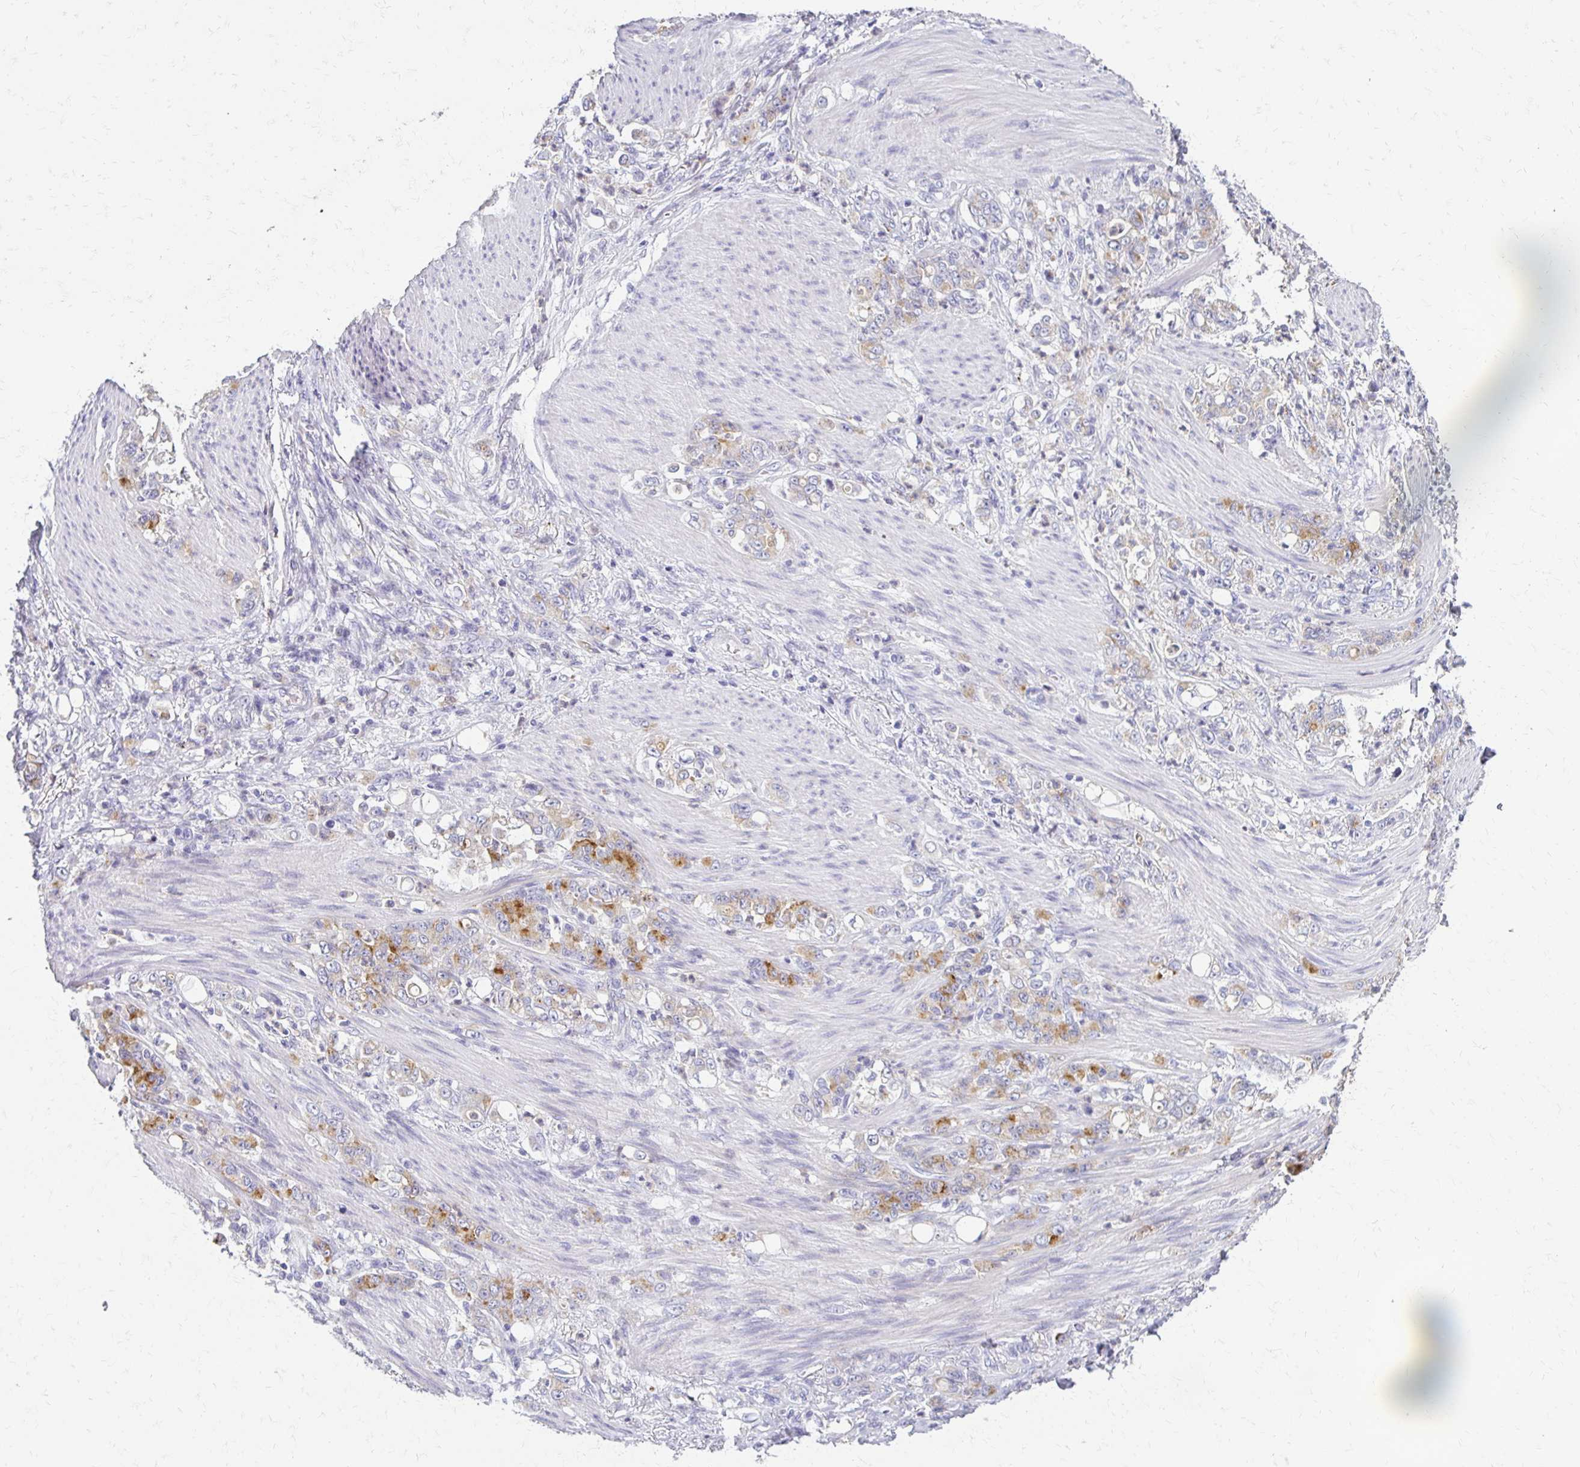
{"staining": {"intensity": "moderate", "quantity": "<25%", "location": "cytoplasmic/membranous"}, "tissue": "stomach cancer", "cell_type": "Tumor cells", "image_type": "cancer", "snomed": [{"axis": "morphology", "description": "Adenocarcinoma, NOS"}, {"axis": "topography", "description": "Stomach"}], "caption": "Moderate cytoplasmic/membranous expression for a protein is present in about <25% of tumor cells of stomach cancer (adenocarcinoma) using immunohistochemistry.", "gene": "BBS12", "patient": {"sex": "female", "age": 79}}